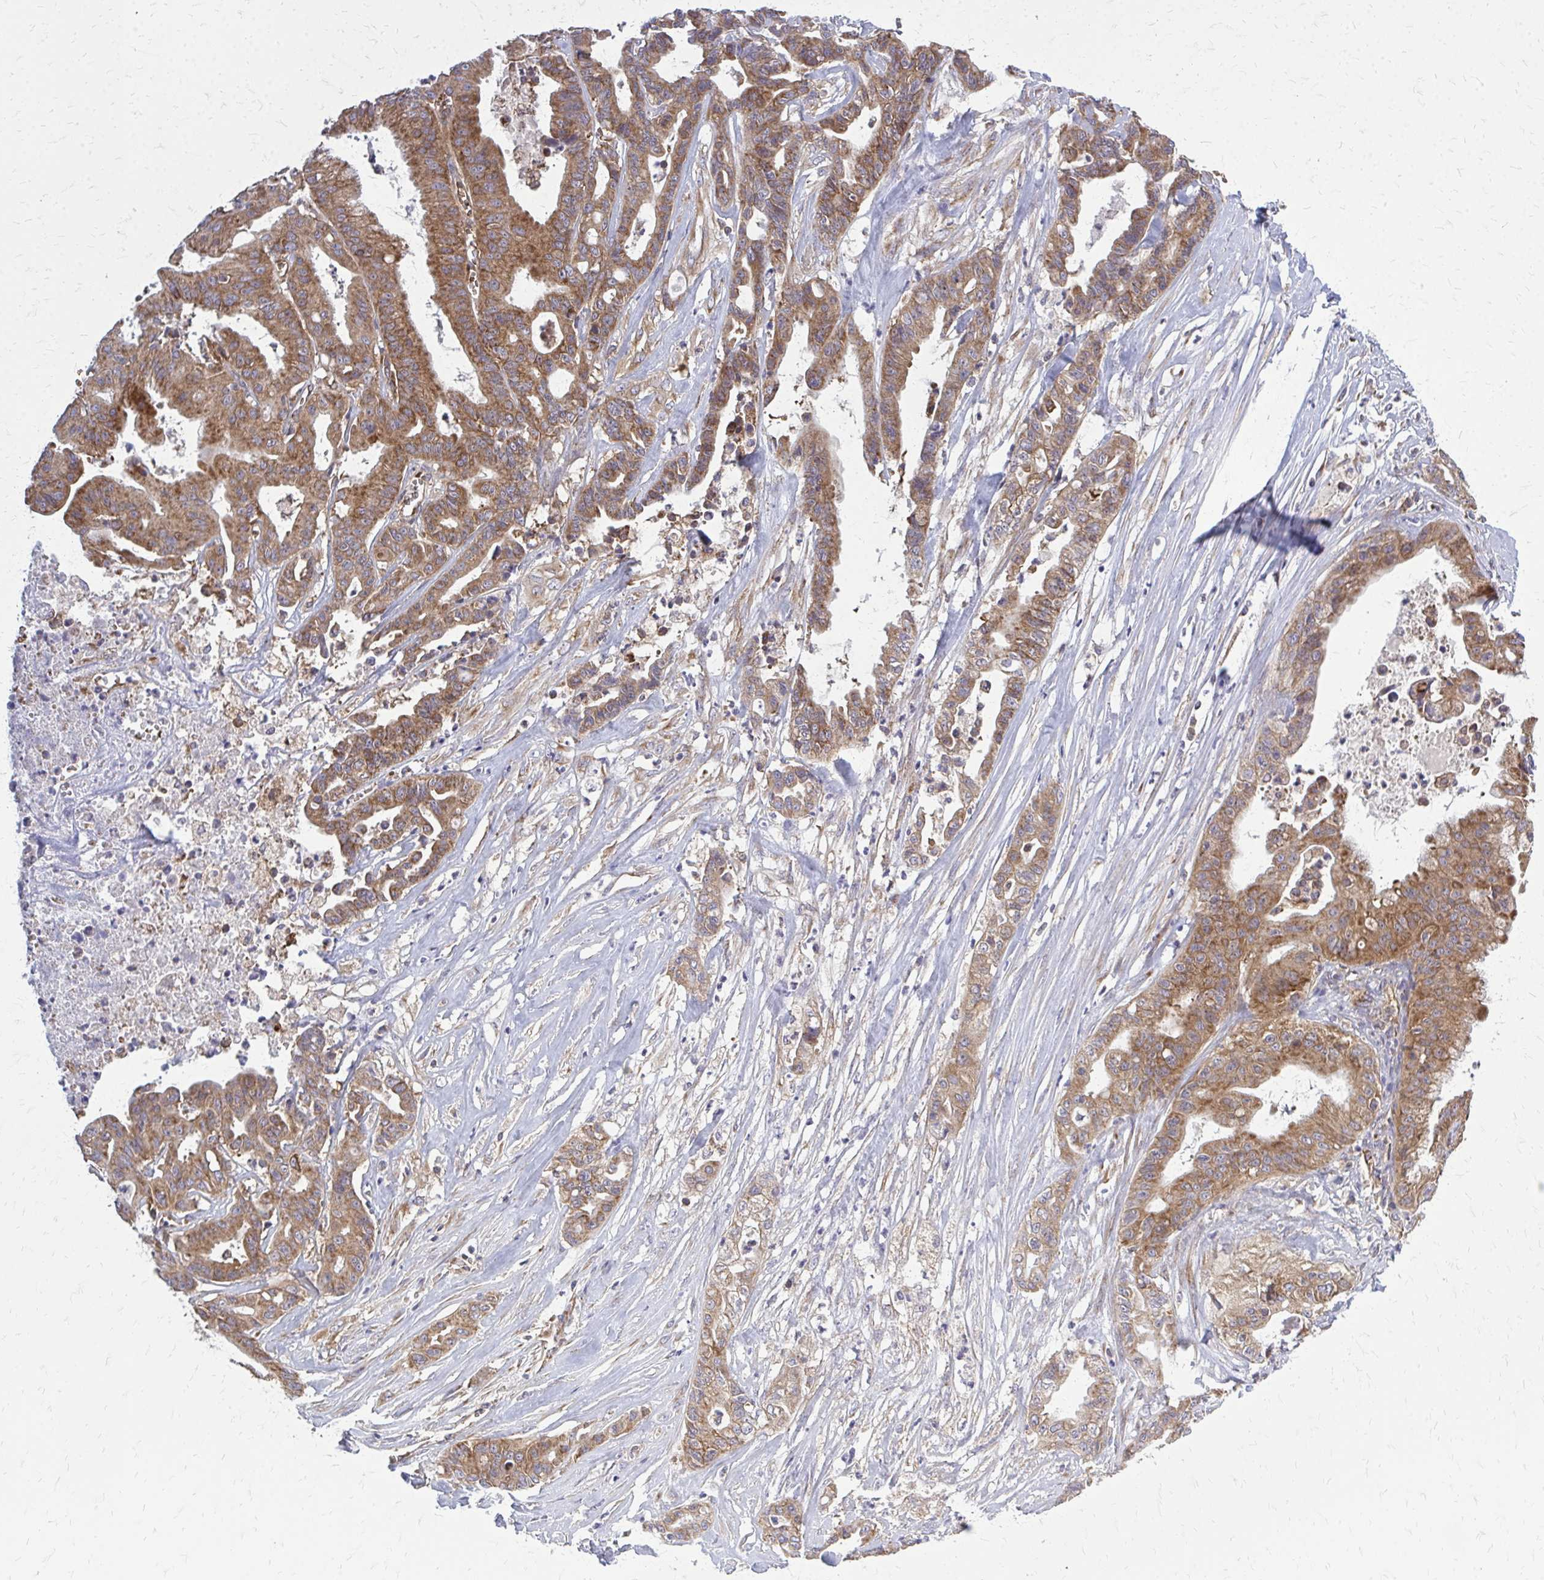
{"staining": {"intensity": "moderate", "quantity": ">75%", "location": "cytoplasmic/membranous"}, "tissue": "ovarian cancer", "cell_type": "Tumor cells", "image_type": "cancer", "snomed": [{"axis": "morphology", "description": "Cystadenocarcinoma, mucinous, NOS"}, {"axis": "topography", "description": "Ovary"}], "caption": "Human mucinous cystadenocarcinoma (ovarian) stained with a protein marker reveals moderate staining in tumor cells.", "gene": "PDK4", "patient": {"sex": "female", "age": 70}}